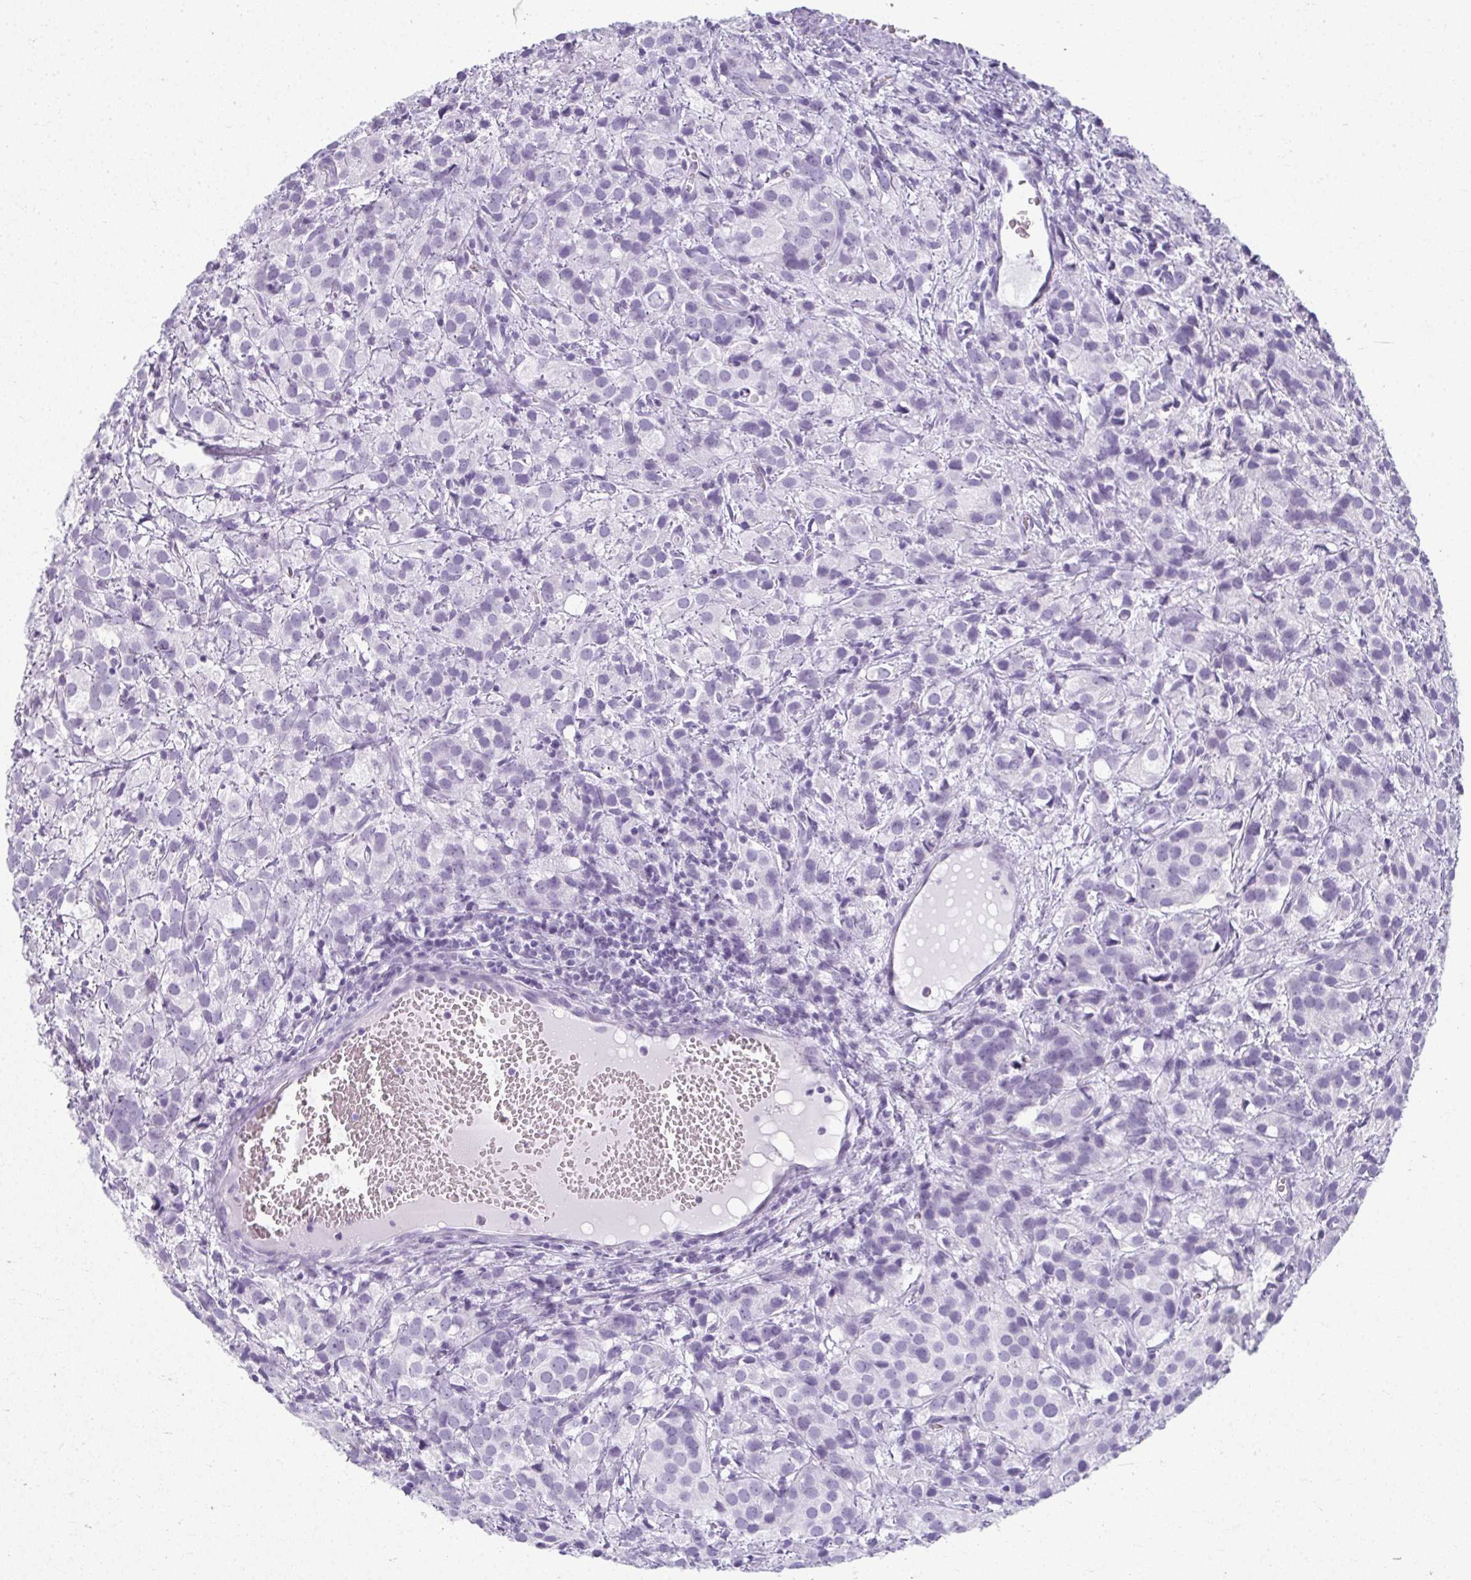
{"staining": {"intensity": "negative", "quantity": "none", "location": "none"}, "tissue": "prostate cancer", "cell_type": "Tumor cells", "image_type": "cancer", "snomed": [{"axis": "morphology", "description": "Adenocarcinoma, High grade"}, {"axis": "topography", "description": "Prostate"}], "caption": "Immunohistochemical staining of prostate high-grade adenocarcinoma shows no significant staining in tumor cells.", "gene": "MOBP", "patient": {"sex": "male", "age": 86}}